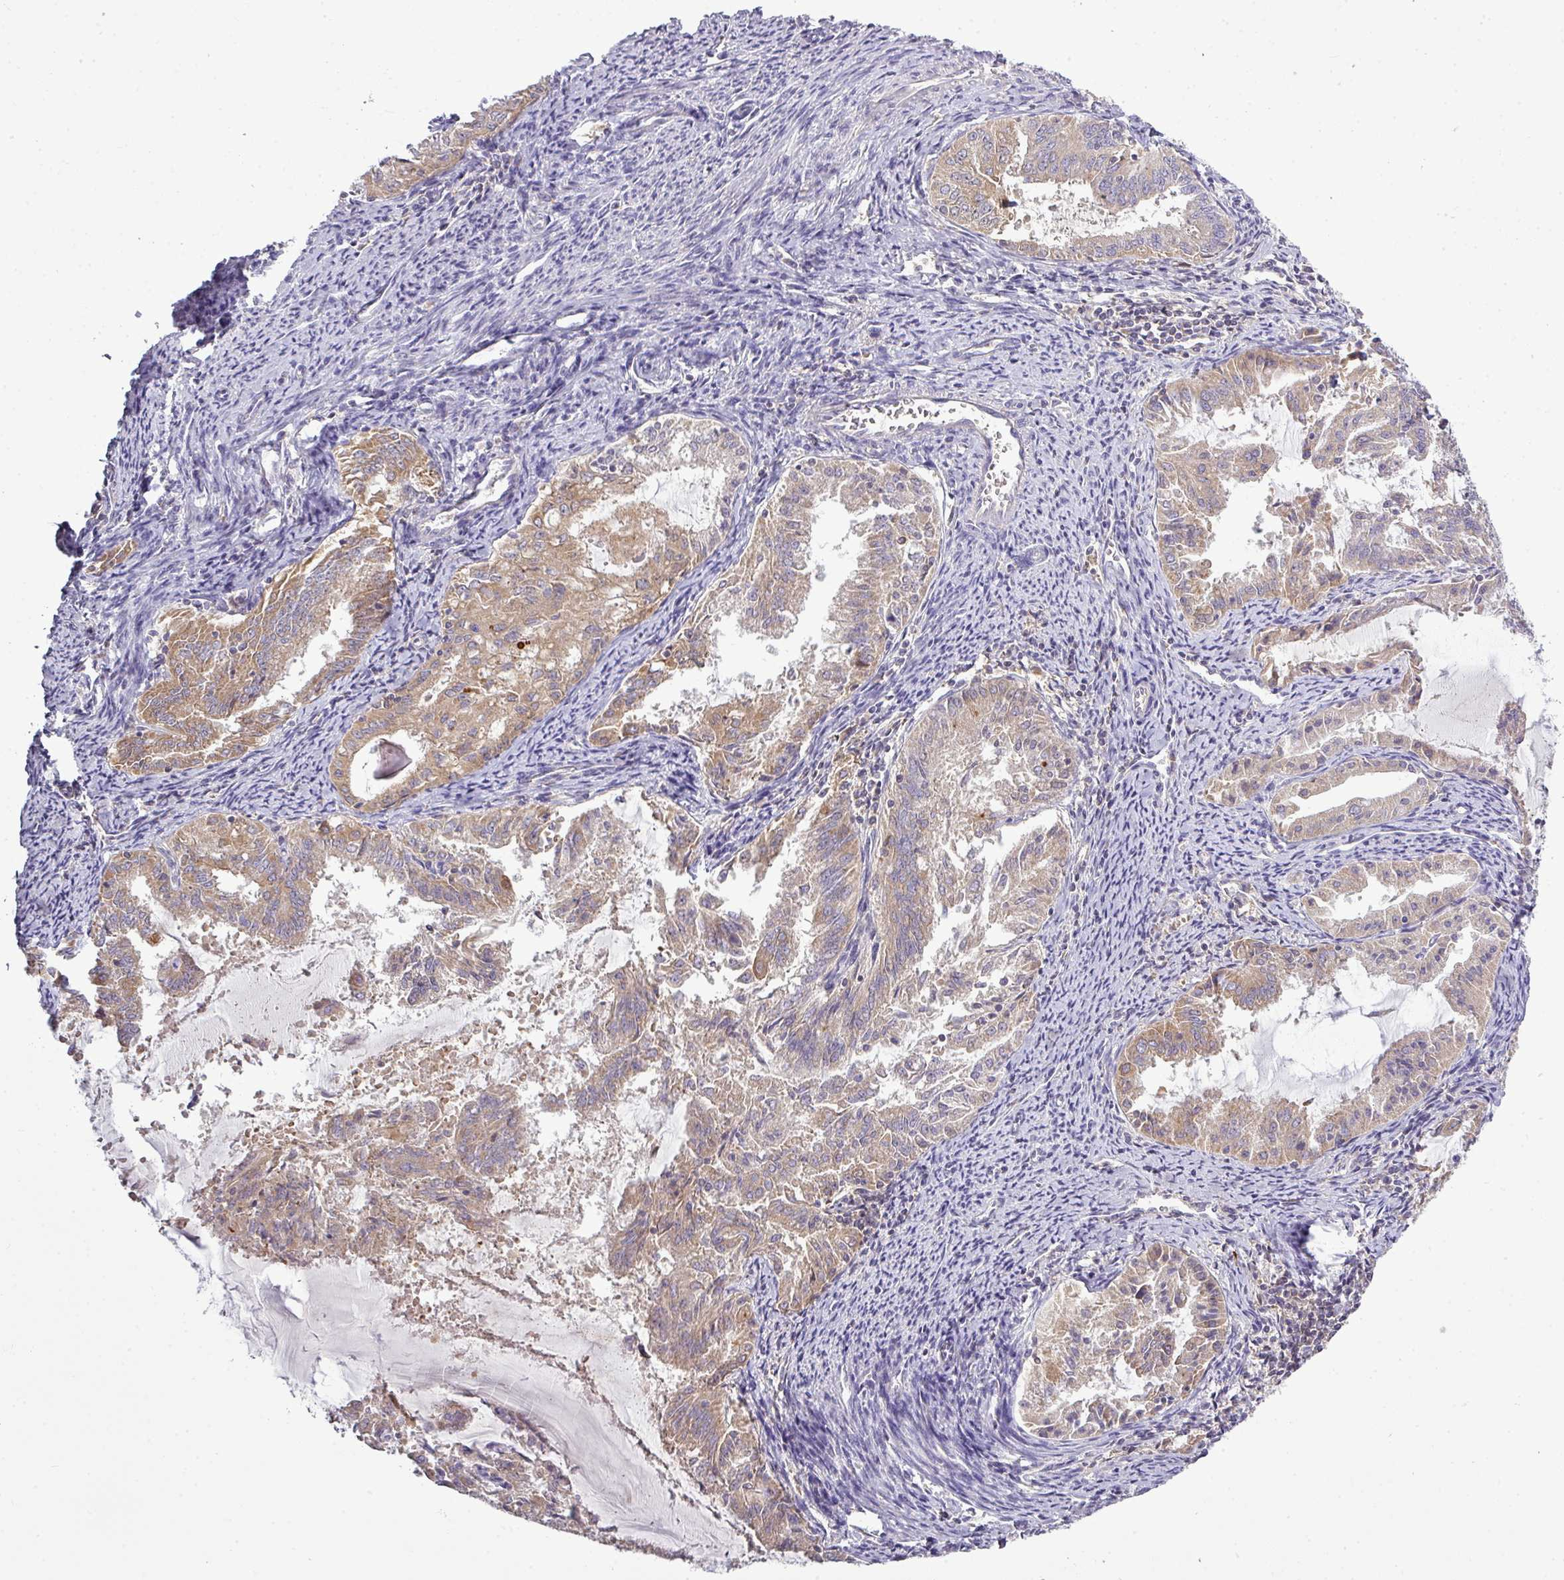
{"staining": {"intensity": "moderate", "quantity": "<25%", "location": "cytoplasmic/membranous"}, "tissue": "endometrial cancer", "cell_type": "Tumor cells", "image_type": "cancer", "snomed": [{"axis": "morphology", "description": "Adenocarcinoma, NOS"}, {"axis": "topography", "description": "Endometrium"}], "caption": "Endometrial cancer (adenocarcinoma) stained for a protein demonstrates moderate cytoplasmic/membranous positivity in tumor cells.", "gene": "STAT5A", "patient": {"sex": "female", "age": 70}}